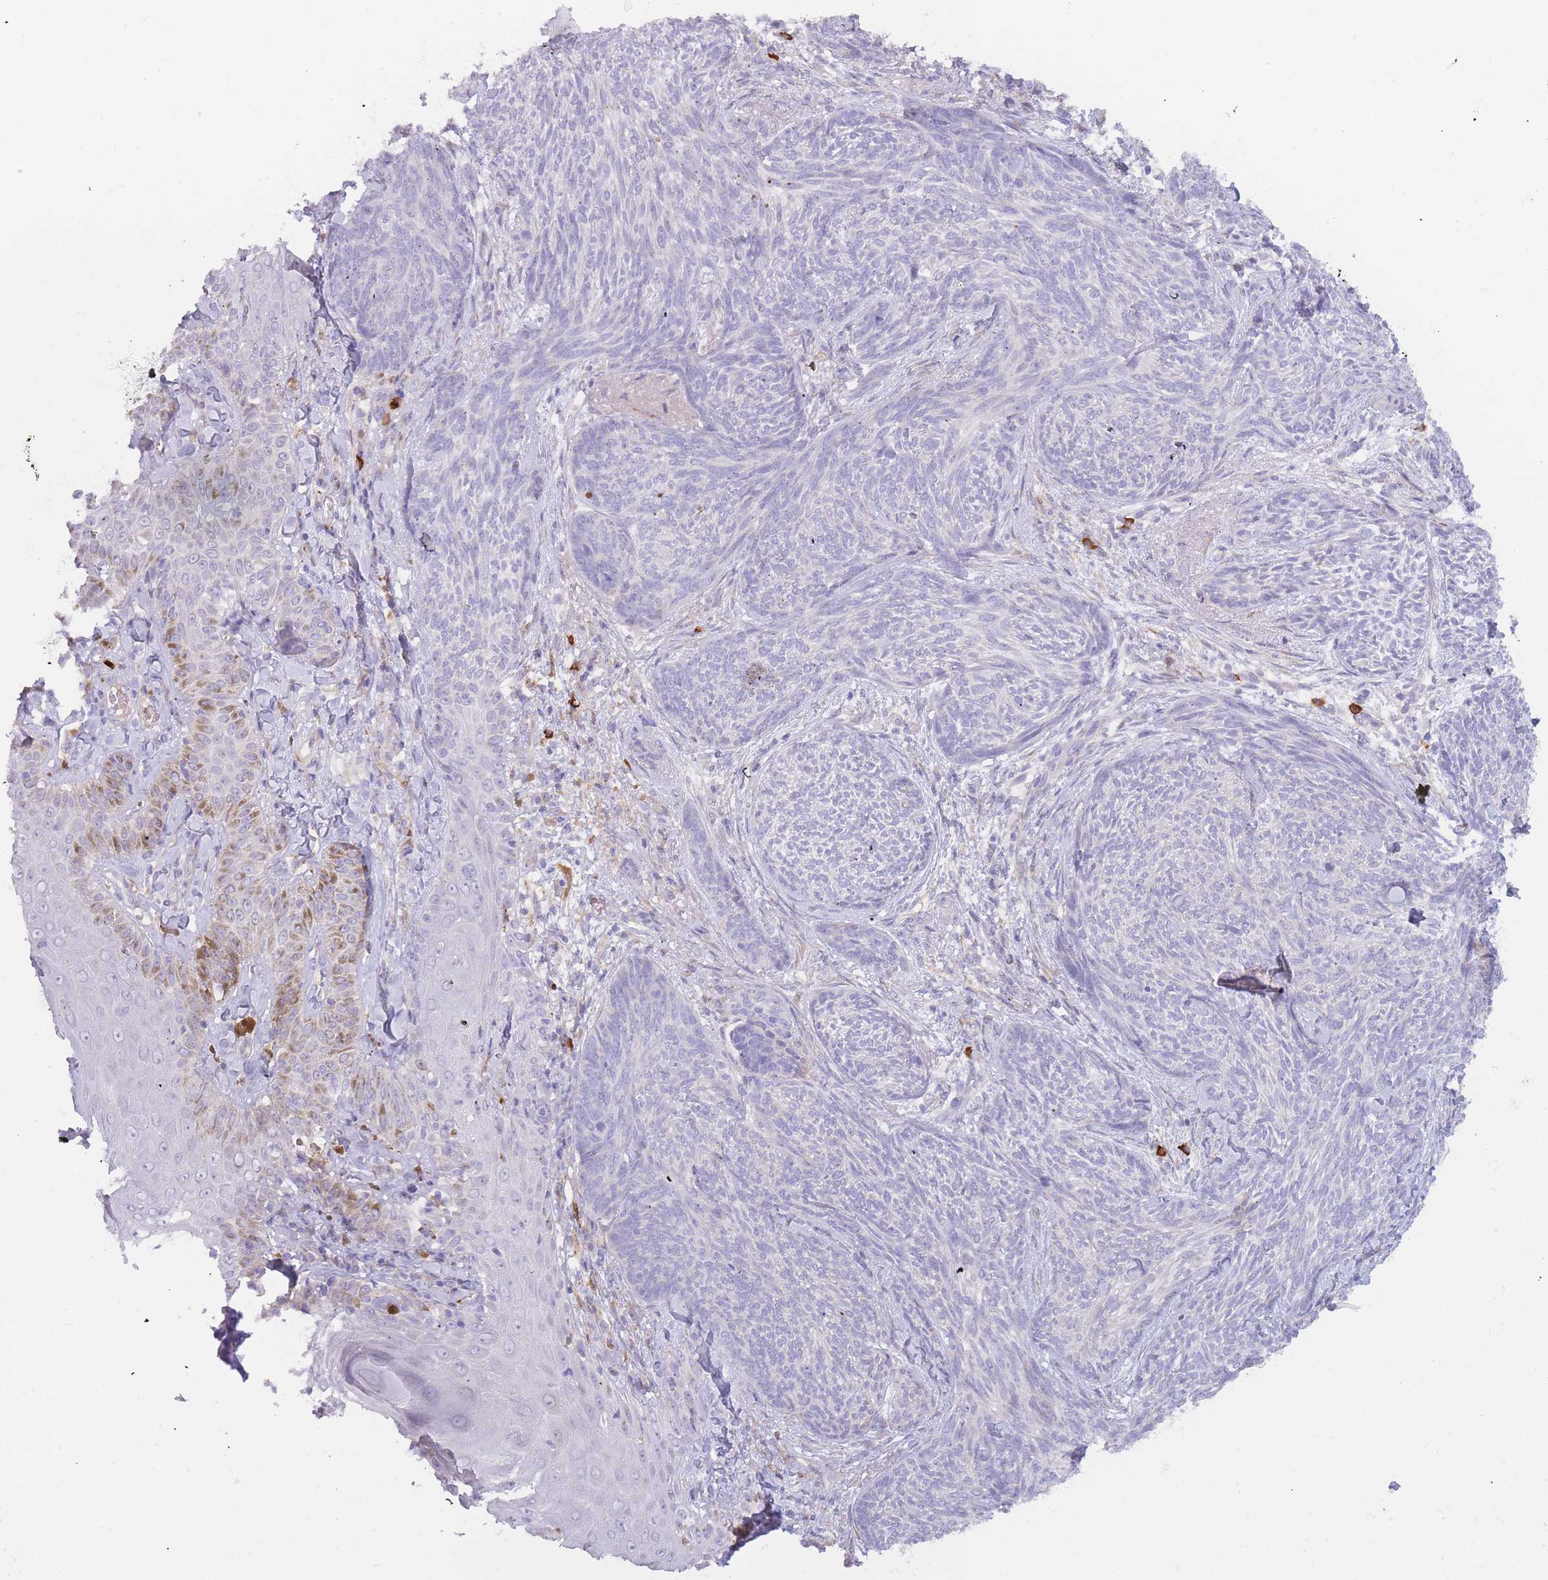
{"staining": {"intensity": "negative", "quantity": "none", "location": "none"}, "tissue": "skin cancer", "cell_type": "Tumor cells", "image_type": "cancer", "snomed": [{"axis": "morphology", "description": "Basal cell carcinoma"}, {"axis": "topography", "description": "Skin"}], "caption": "DAB (3,3'-diaminobenzidine) immunohistochemical staining of basal cell carcinoma (skin) reveals no significant staining in tumor cells. (DAB immunohistochemistry, high magnification).", "gene": "SLC35E4", "patient": {"sex": "male", "age": 73}}